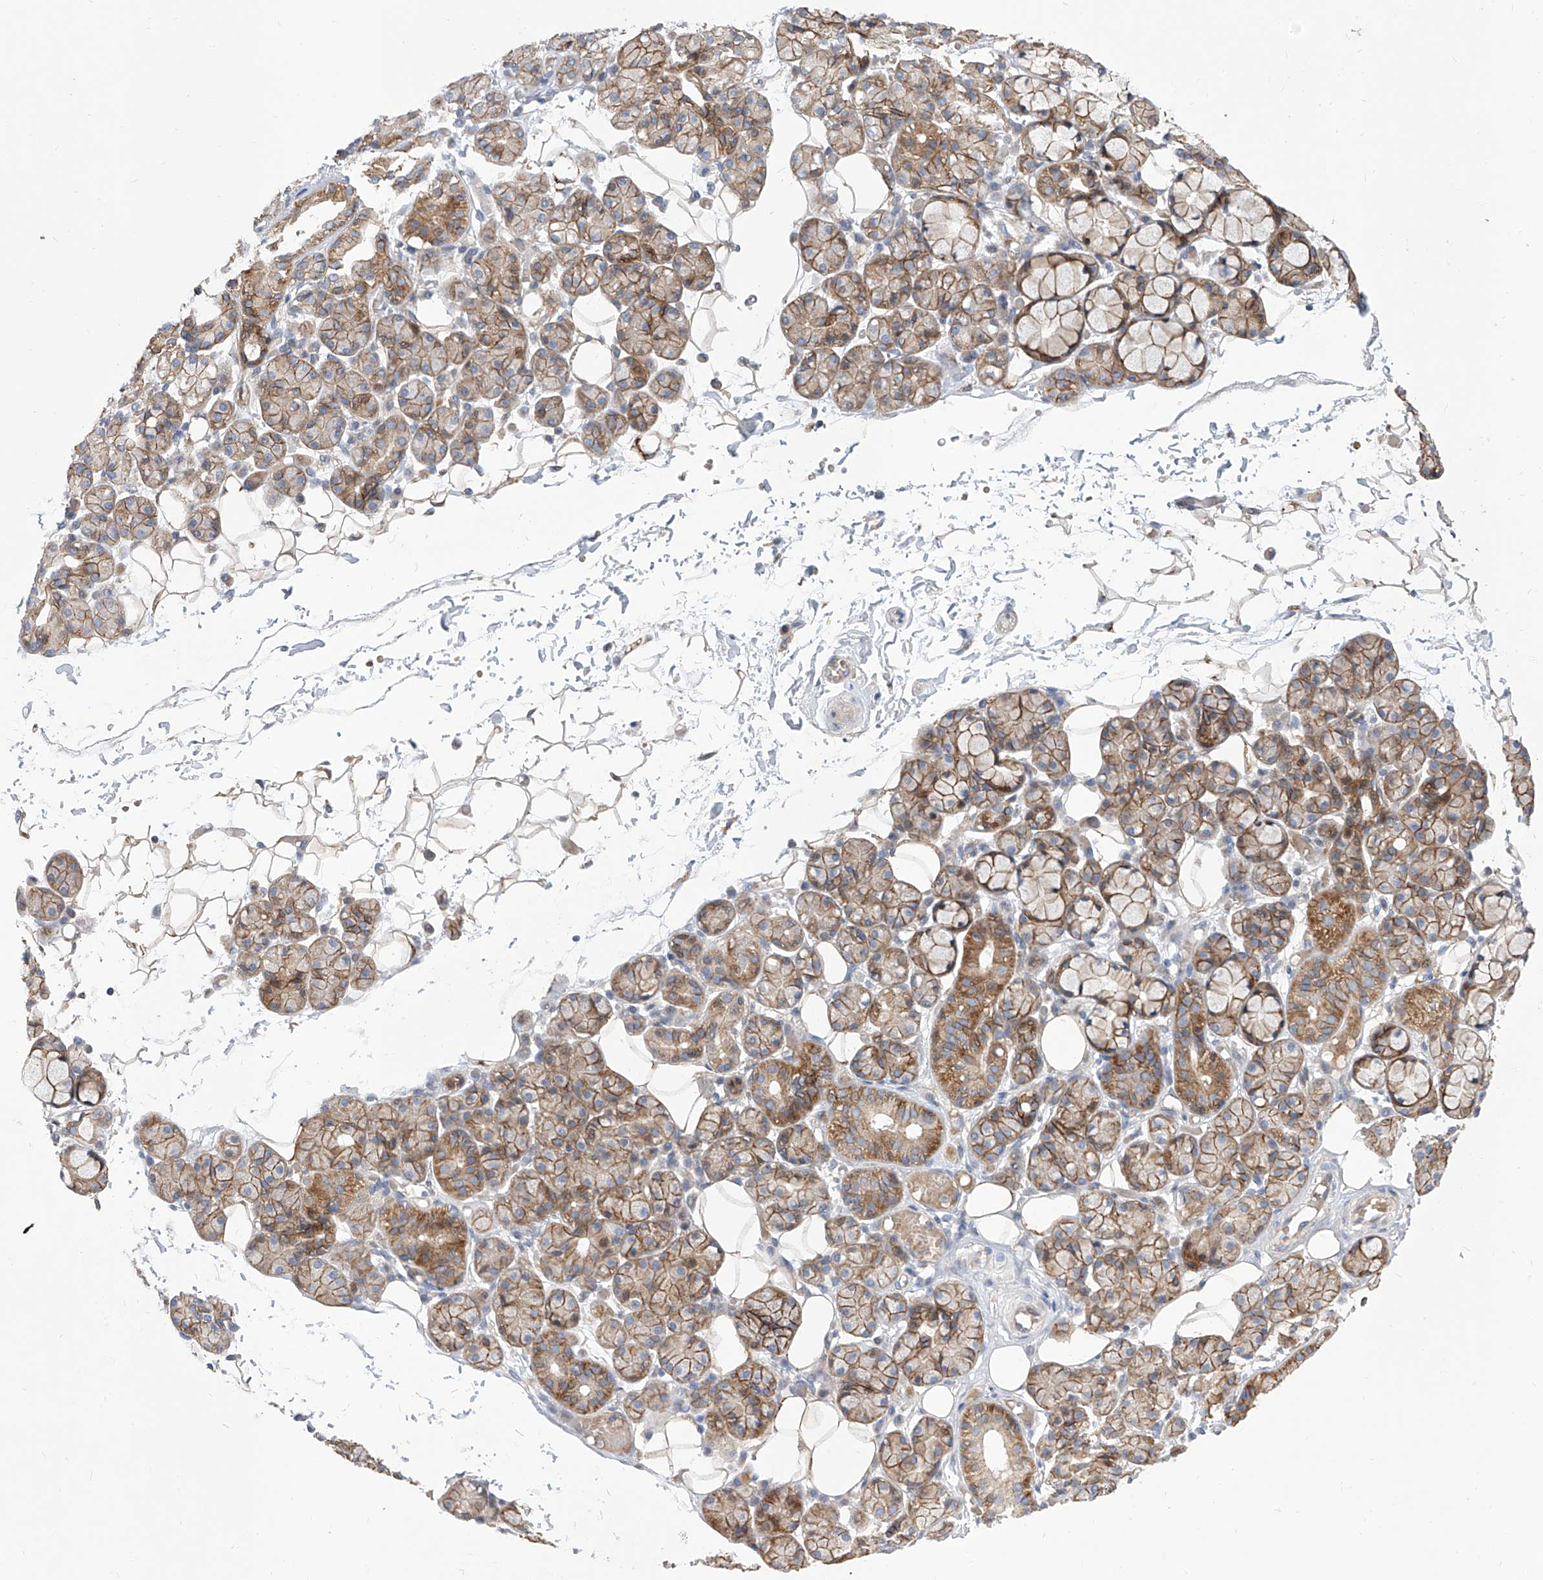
{"staining": {"intensity": "moderate", "quantity": ">75%", "location": "cytoplasmic/membranous"}, "tissue": "salivary gland", "cell_type": "Glandular cells", "image_type": "normal", "snomed": [{"axis": "morphology", "description": "Normal tissue, NOS"}, {"axis": "topography", "description": "Salivary gland"}], "caption": "A histopathology image of salivary gland stained for a protein reveals moderate cytoplasmic/membranous brown staining in glandular cells. (IHC, brightfield microscopy, high magnification).", "gene": "LRRC1", "patient": {"sex": "male", "age": 63}}